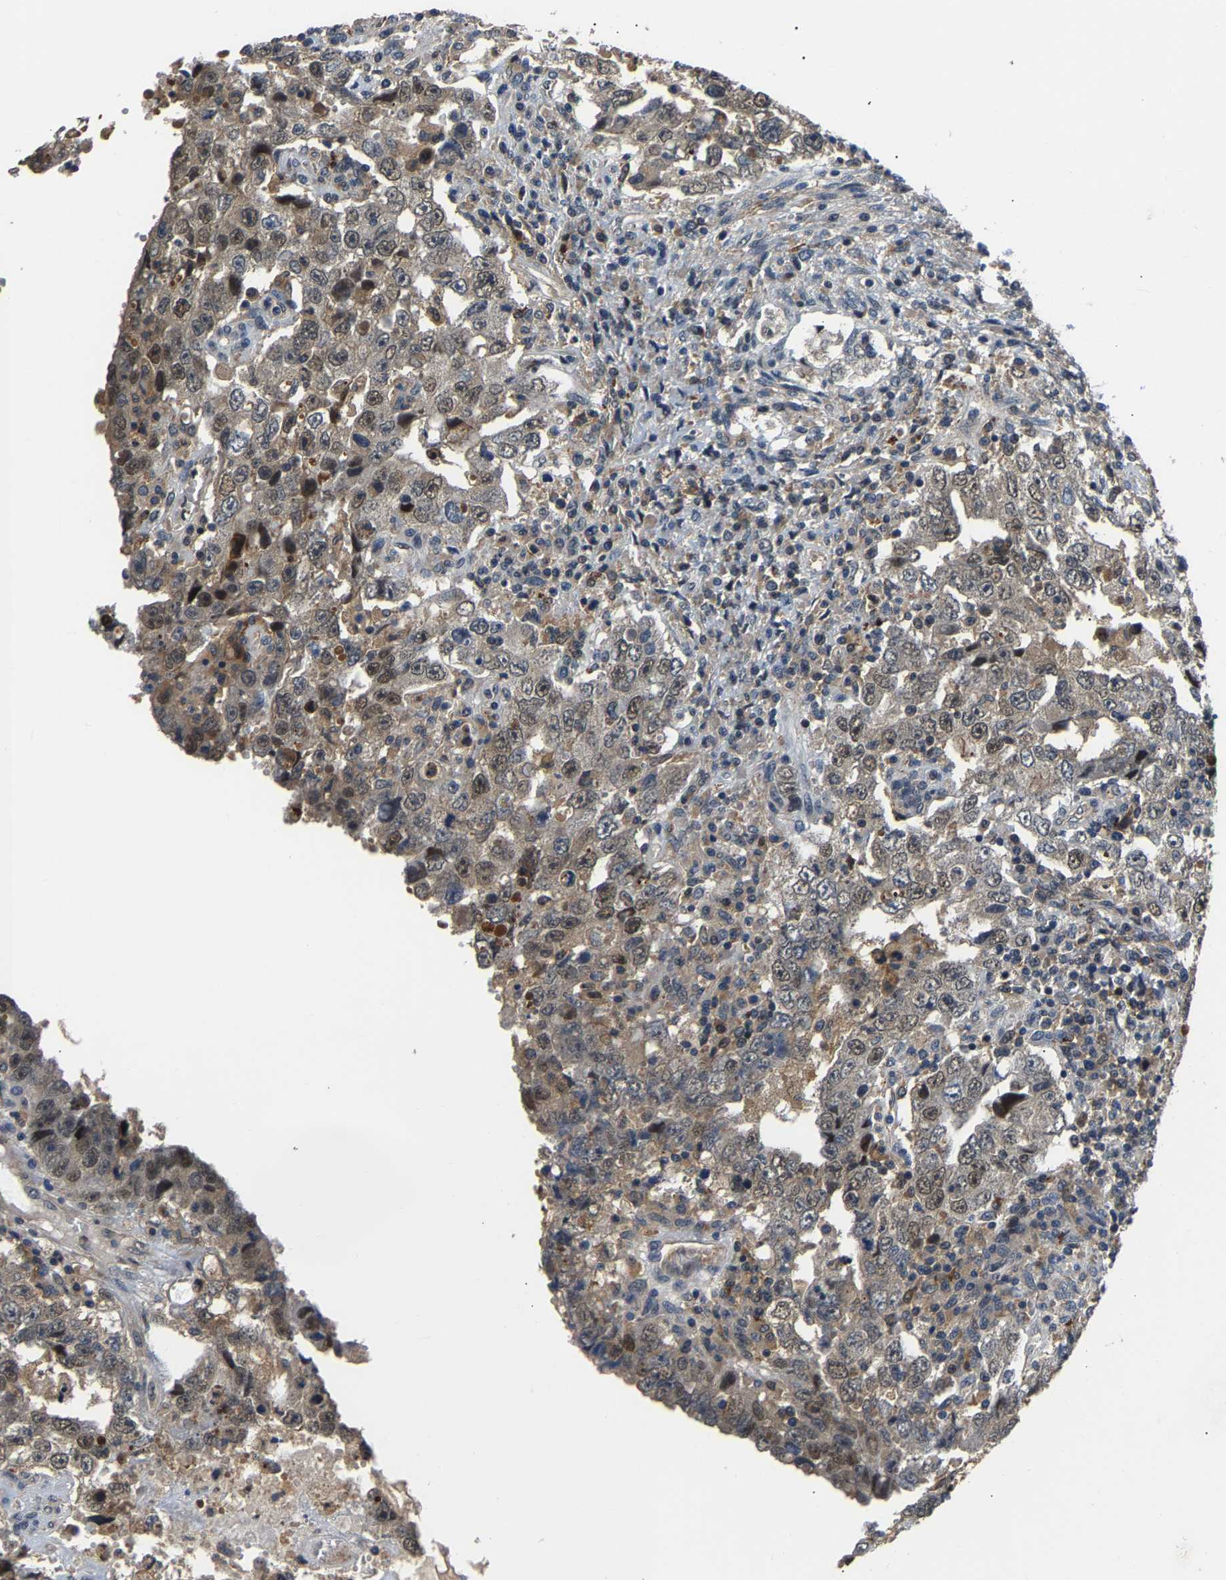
{"staining": {"intensity": "moderate", "quantity": "25%-75%", "location": "nuclear"}, "tissue": "testis cancer", "cell_type": "Tumor cells", "image_type": "cancer", "snomed": [{"axis": "morphology", "description": "Carcinoma, Embryonal, NOS"}, {"axis": "topography", "description": "Testis"}], "caption": "Immunohistochemistry (IHC) histopathology image of neoplastic tissue: human testis cancer stained using immunohistochemistry exhibits medium levels of moderate protein expression localized specifically in the nuclear of tumor cells, appearing as a nuclear brown color.", "gene": "LARP6", "patient": {"sex": "male", "age": 26}}